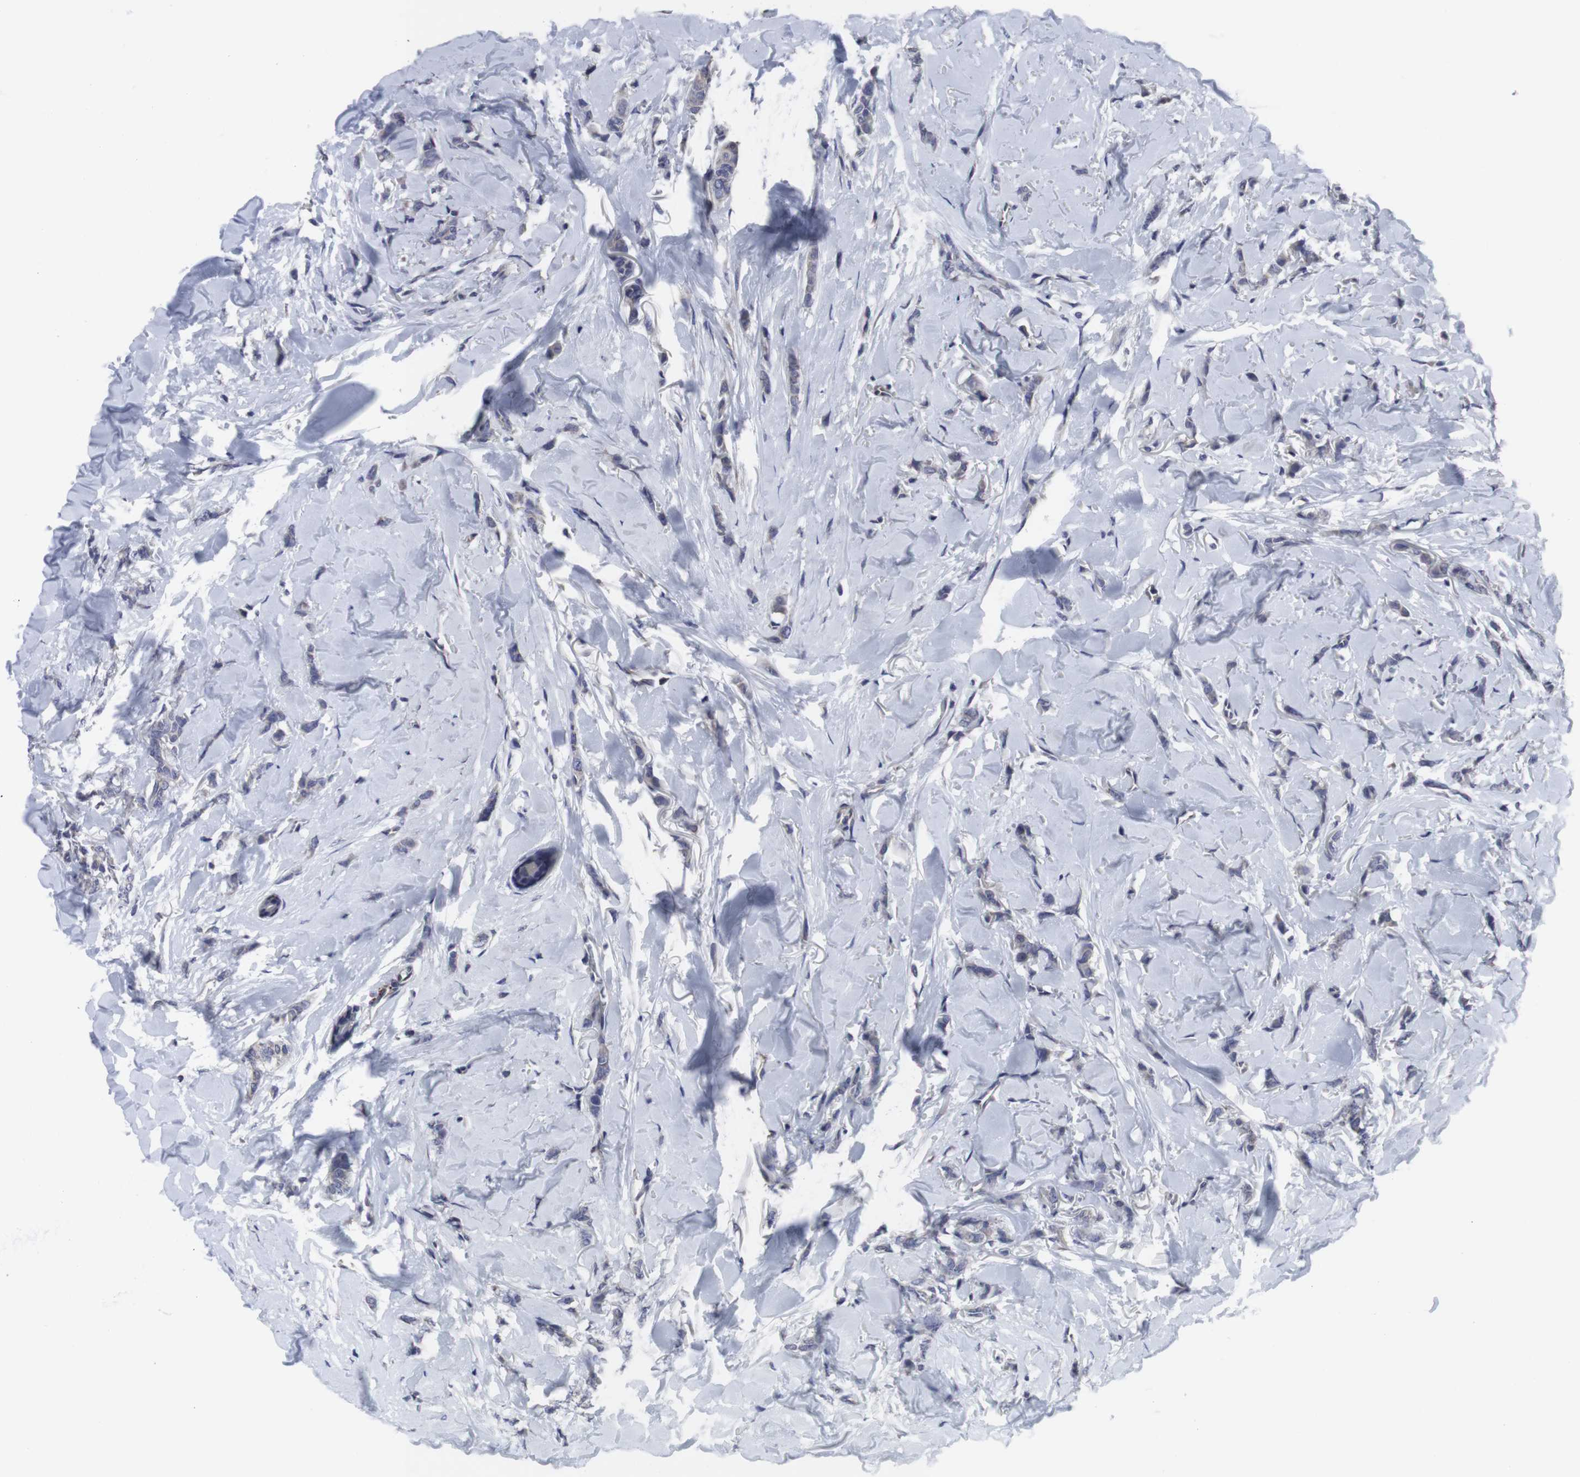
{"staining": {"intensity": "negative", "quantity": "none", "location": "none"}, "tissue": "breast cancer", "cell_type": "Tumor cells", "image_type": "cancer", "snomed": [{"axis": "morphology", "description": "Lobular carcinoma"}, {"axis": "topography", "description": "Skin"}, {"axis": "topography", "description": "Breast"}], "caption": "Breast cancer stained for a protein using IHC displays no expression tumor cells.", "gene": "SNCG", "patient": {"sex": "female", "age": 46}}